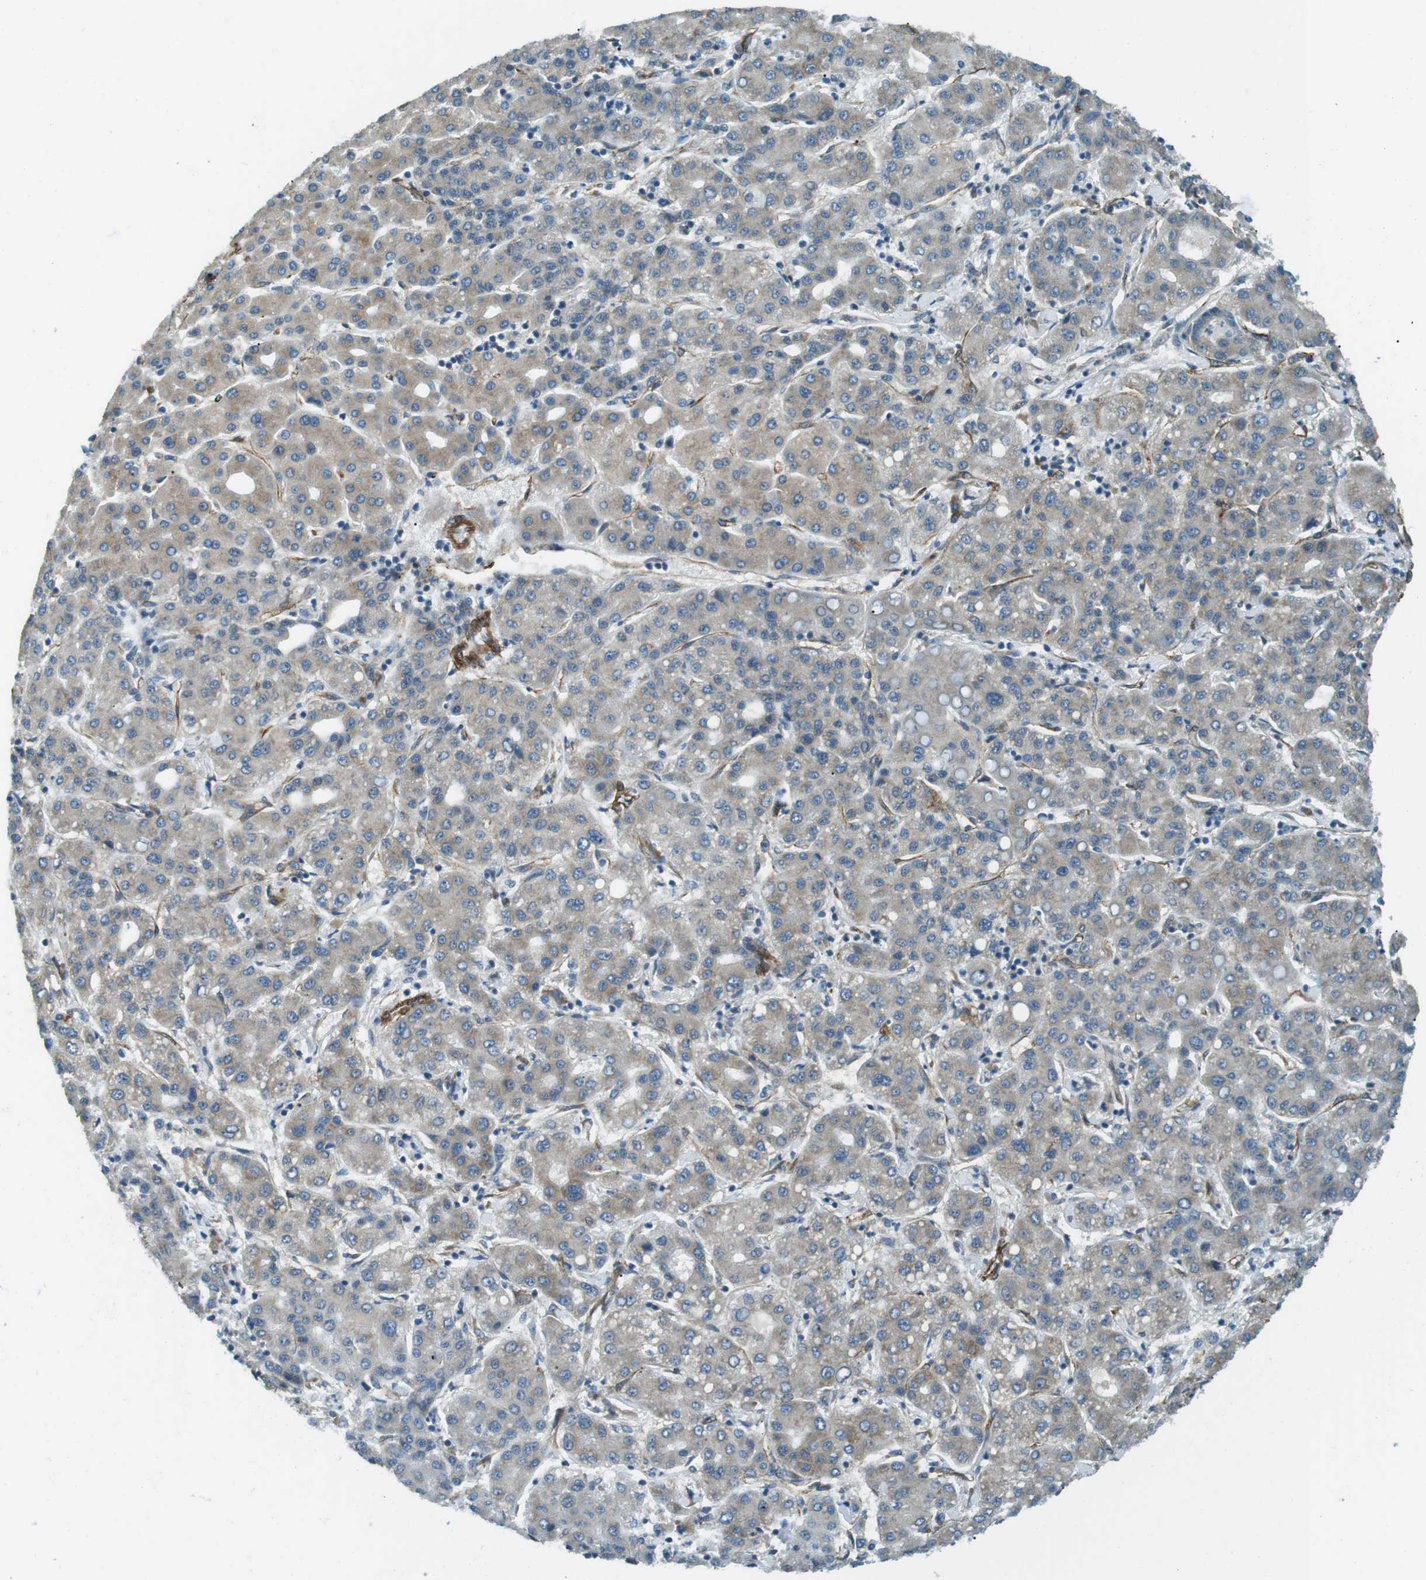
{"staining": {"intensity": "weak", "quantity": "<25%", "location": "cytoplasmic/membranous"}, "tissue": "liver cancer", "cell_type": "Tumor cells", "image_type": "cancer", "snomed": [{"axis": "morphology", "description": "Carcinoma, Hepatocellular, NOS"}, {"axis": "topography", "description": "Liver"}], "caption": "IHC image of neoplastic tissue: human hepatocellular carcinoma (liver) stained with DAB shows no significant protein expression in tumor cells.", "gene": "ODR4", "patient": {"sex": "male", "age": 65}}